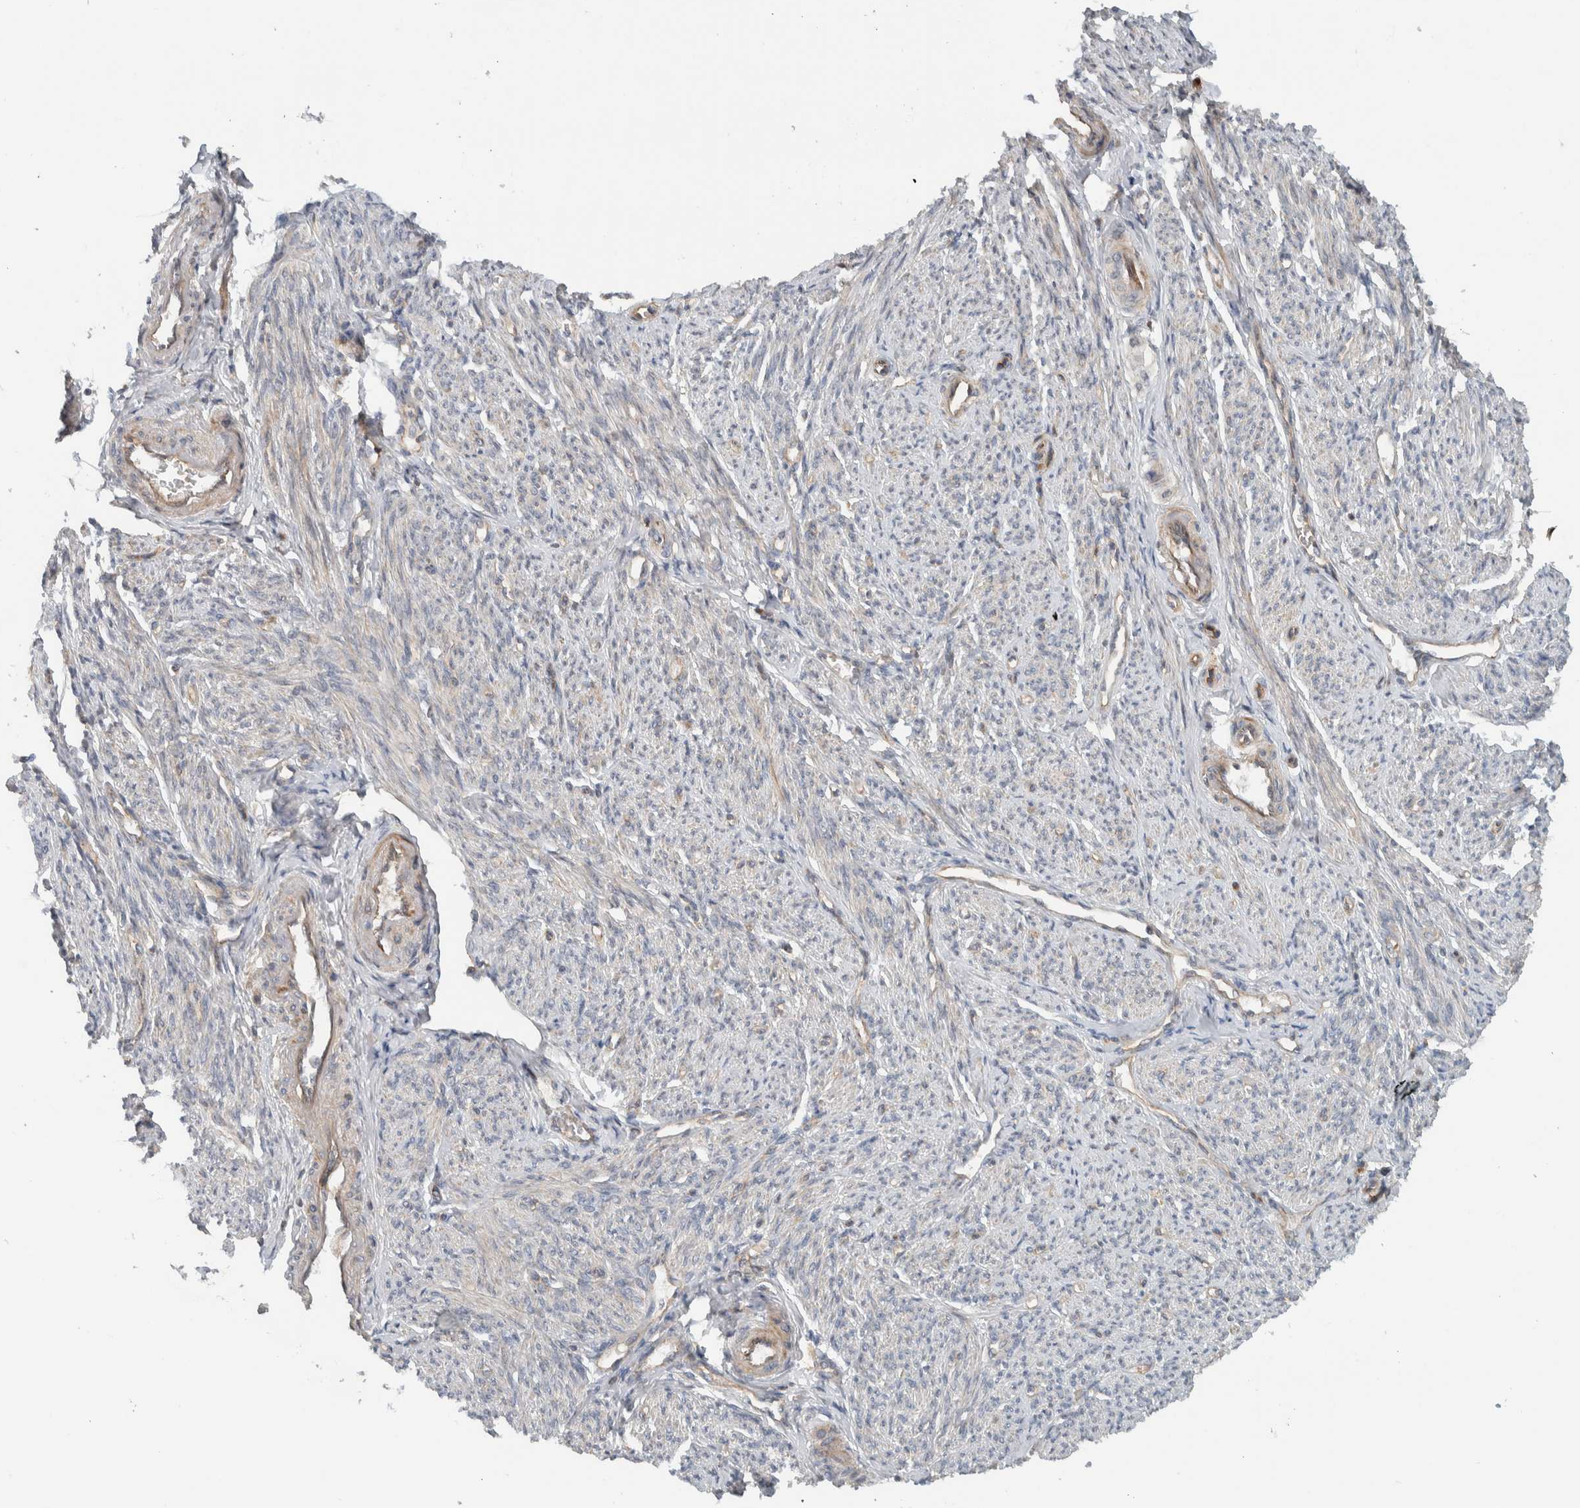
{"staining": {"intensity": "moderate", "quantity": "25%-75%", "location": "cytoplasmic/membranous"}, "tissue": "smooth muscle", "cell_type": "Smooth muscle cells", "image_type": "normal", "snomed": [{"axis": "morphology", "description": "Normal tissue, NOS"}, {"axis": "topography", "description": "Smooth muscle"}], "caption": "High-power microscopy captured an IHC photomicrograph of unremarkable smooth muscle, revealing moderate cytoplasmic/membranous positivity in about 25%-75% of smooth muscle cells.", "gene": "ARMC7", "patient": {"sex": "female", "age": 65}}